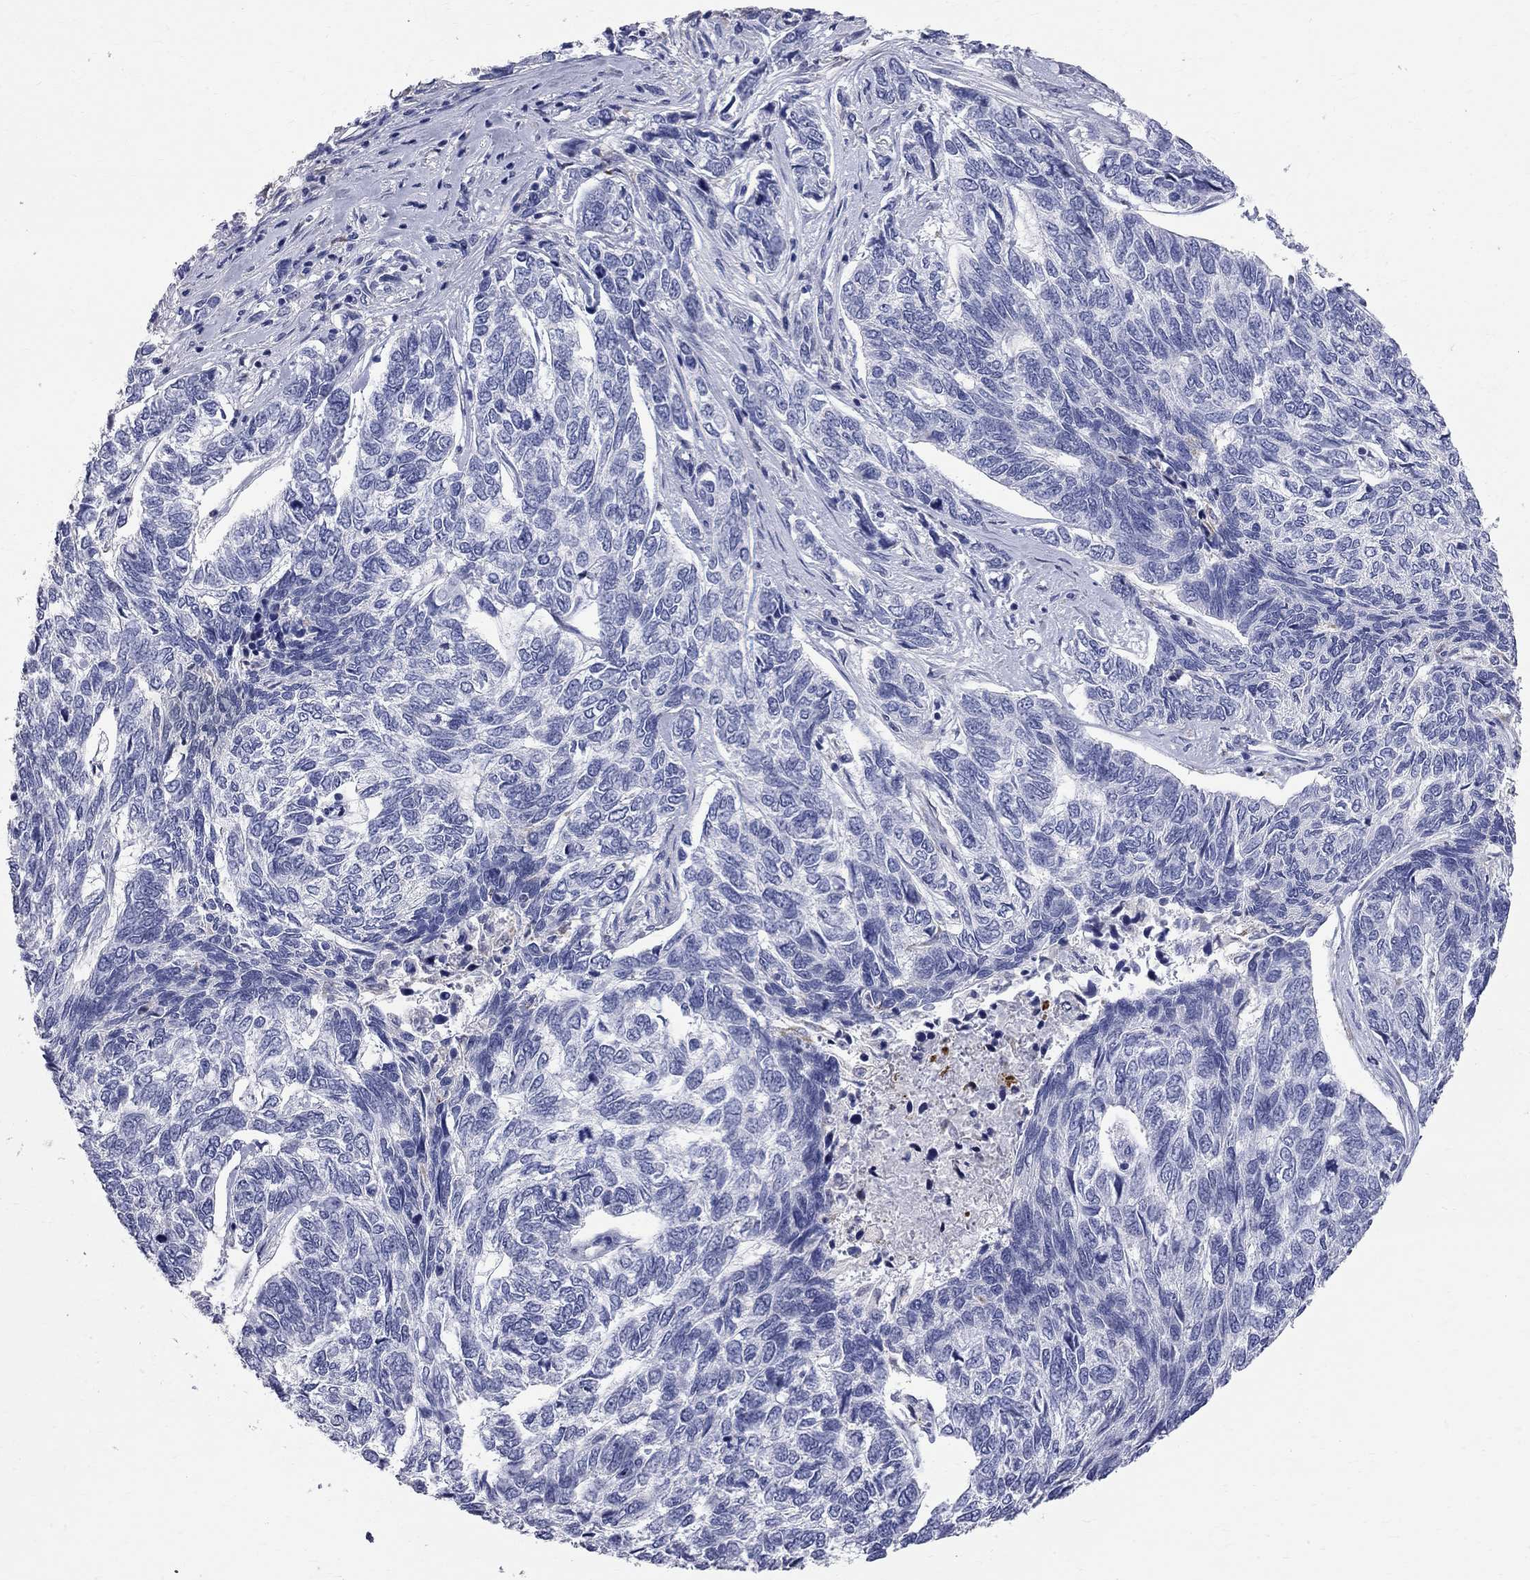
{"staining": {"intensity": "negative", "quantity": "none", "location": "none"}, "tissue": "skin cancer", "cell_type": "Tumor cells", "image_type": "cancer", "snomed": [{"axis": "morphology", "description": "Basal cell carcinoma"}, {"axis": "topography", "description": "Skin"}], "caption": "Tumor cells are negative for brown protein staining in skin basal cell carcinoma. Nuclei are stained in blue.", "gene": "ACSL1", "patient": {"sex": "female", "age": 65}}